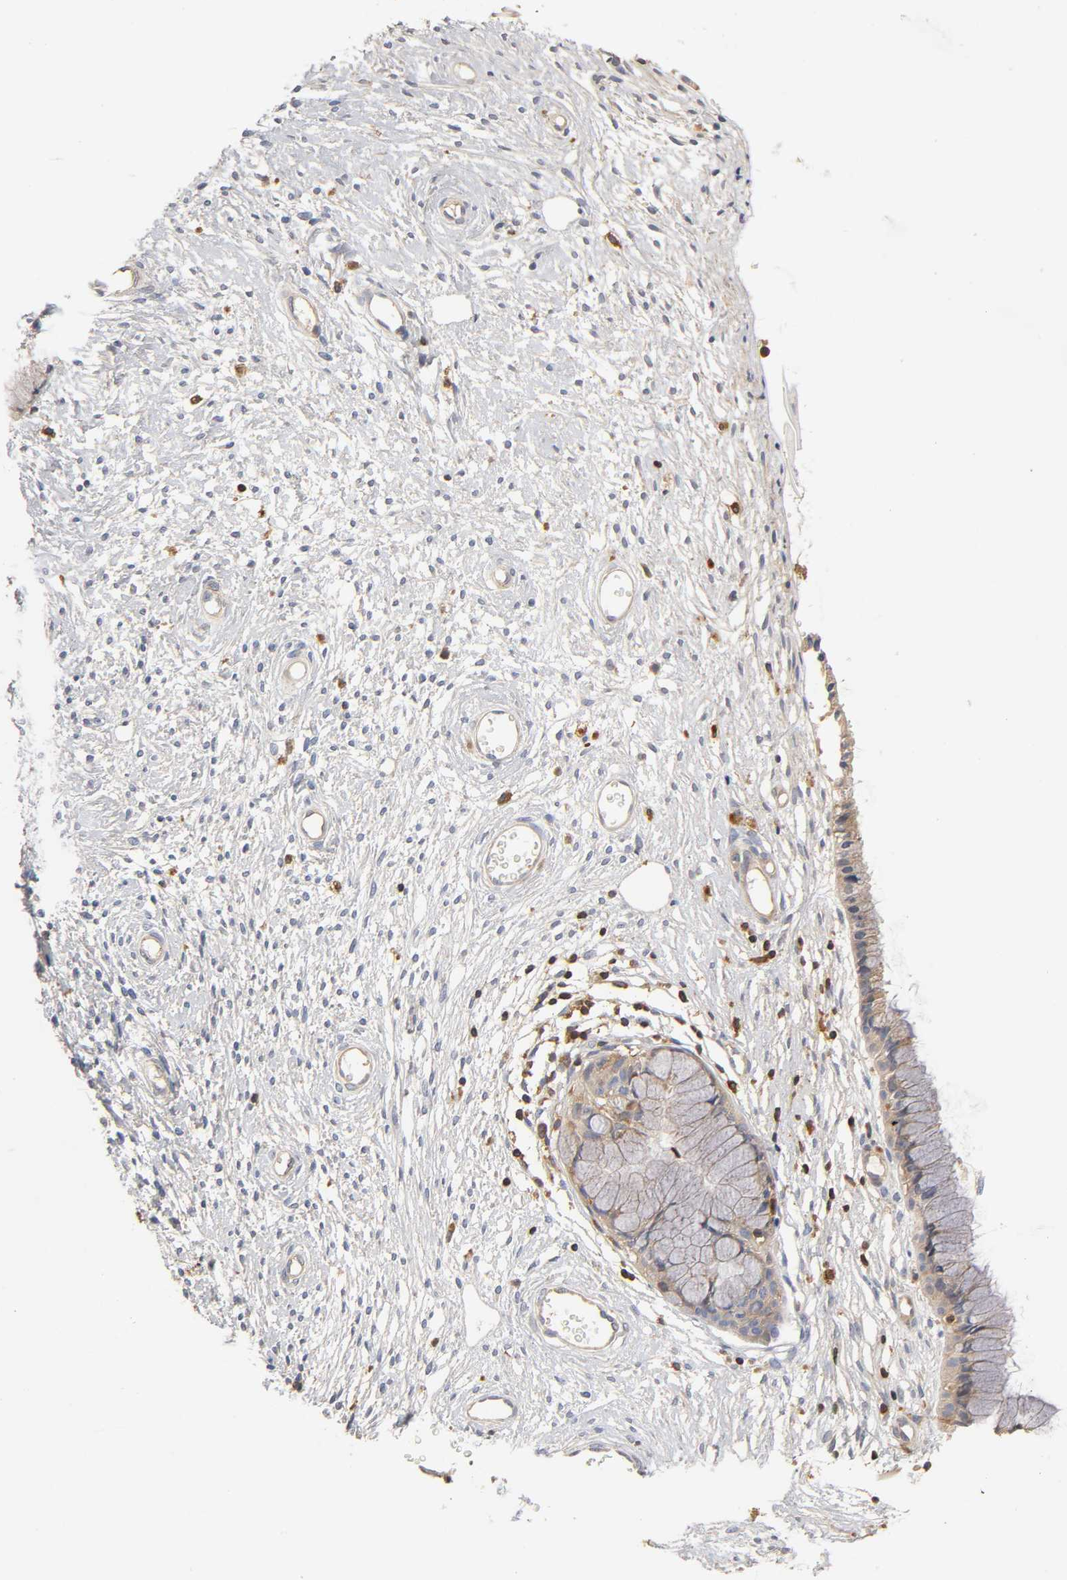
{"staining": {"intensity": "weak", "quantity": ">75%", "location": "cytoplasmic/membranous"}, "tissue": "cervix", "cell_type": "Glandular cells", "image_type": "normal", "snomed": [{"axis": "morphology", "description": "Normal tissue, NOS"}, {"axis": "topography", "description": "Cervix"}], "caption": "Normal cervix was stained to show a protein in brown. There is low levels of weak cytoplasmic/membranous expression in about >75% of glandular cells.", "gene": "RHOA", "patient": {"sex": "female", "age": 55}}